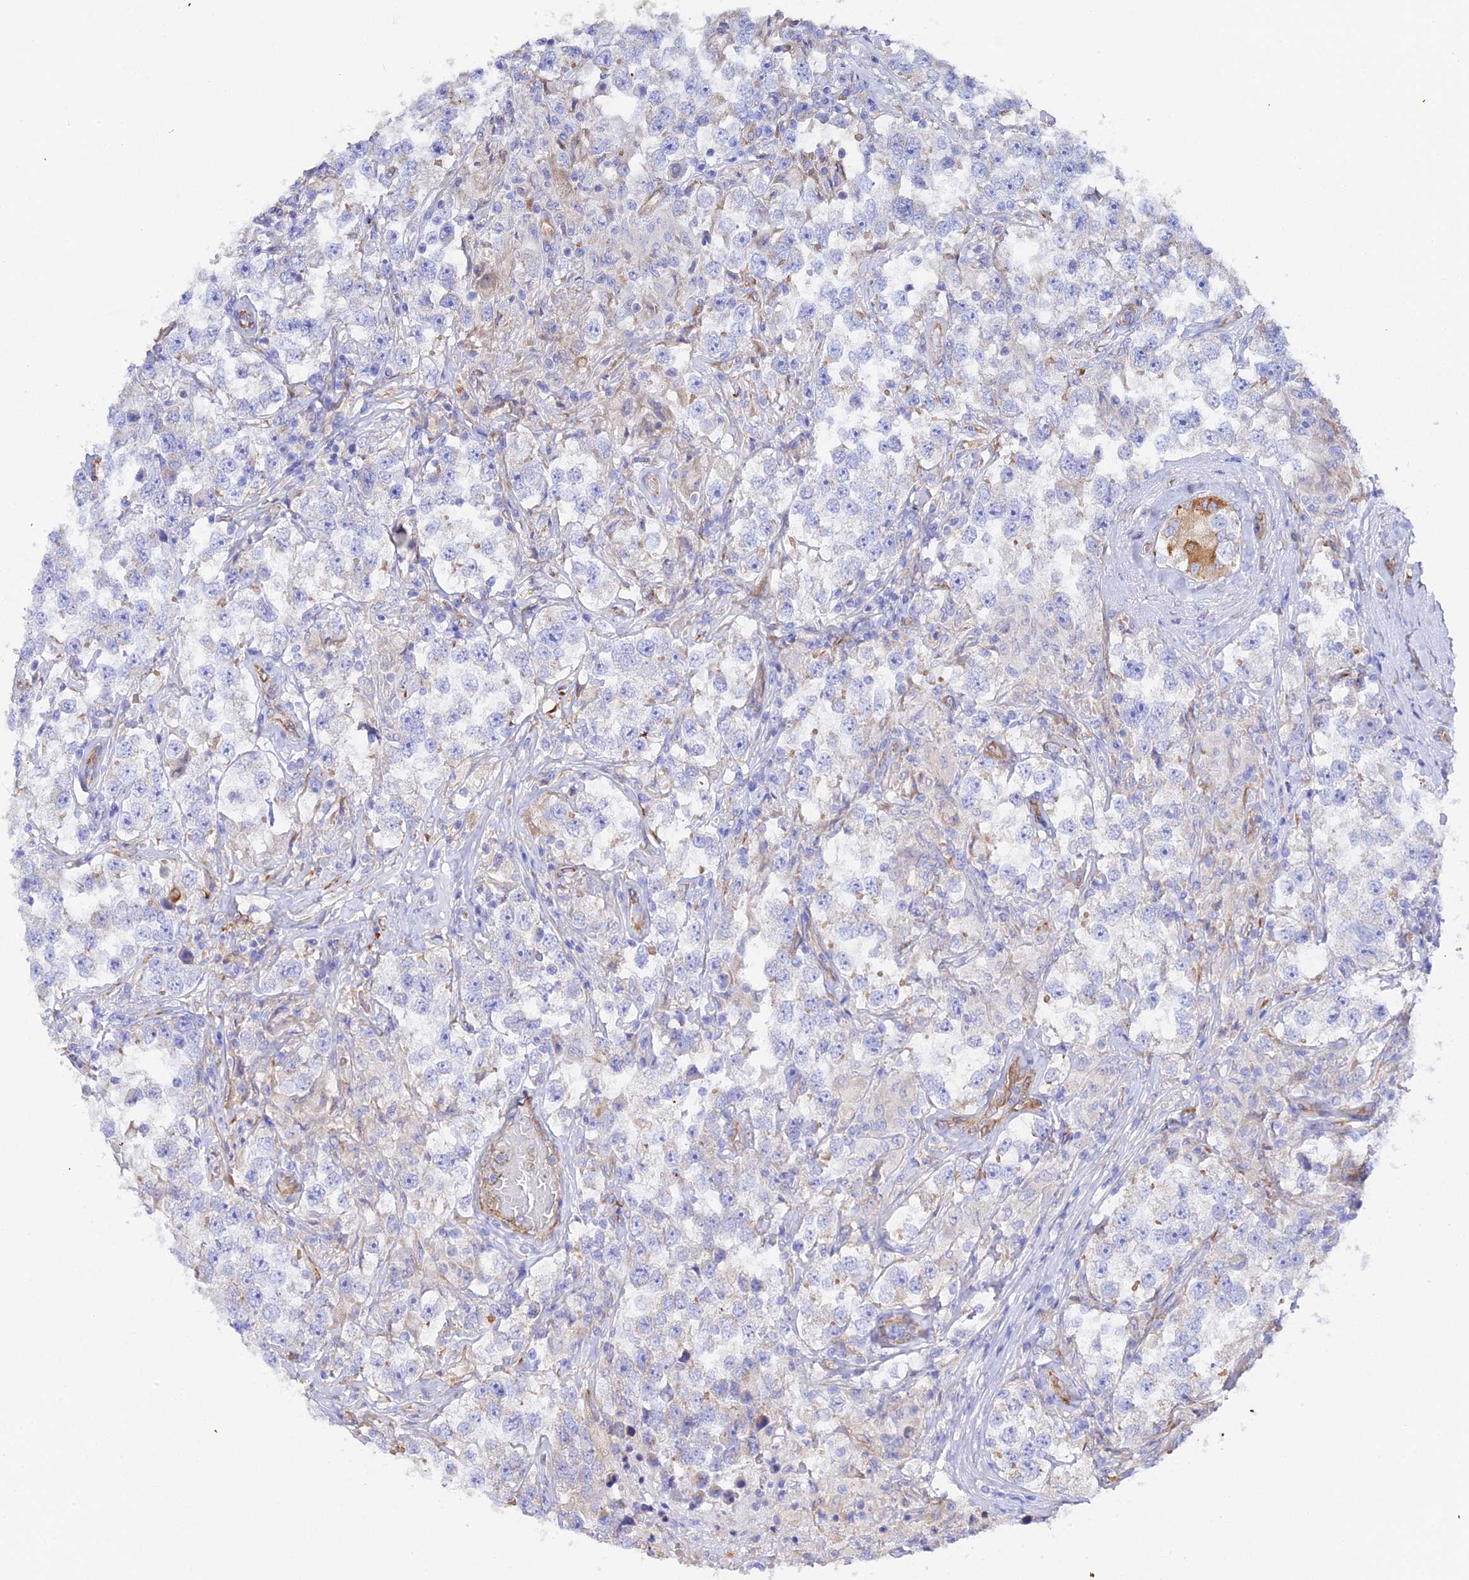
{"staining": {"intensity": "negative", "quantity": "none", "location": "none"}, "tissue": "testis cancer", "cell_type": "Tumor cells", "image_type": "cancer", "snomed": [{"axis": "morphology", "description": "Seminoma, NOS"}, {"axis": "topography", "description": "Testis"}], "caption": "A high-resolution image shows immunohistochemistry staining of testis cancer (seminoma), which displays no significant staining in tumor cells.", "gene": "CFAP45", "patient": {"sex": "male", "age": 46}}